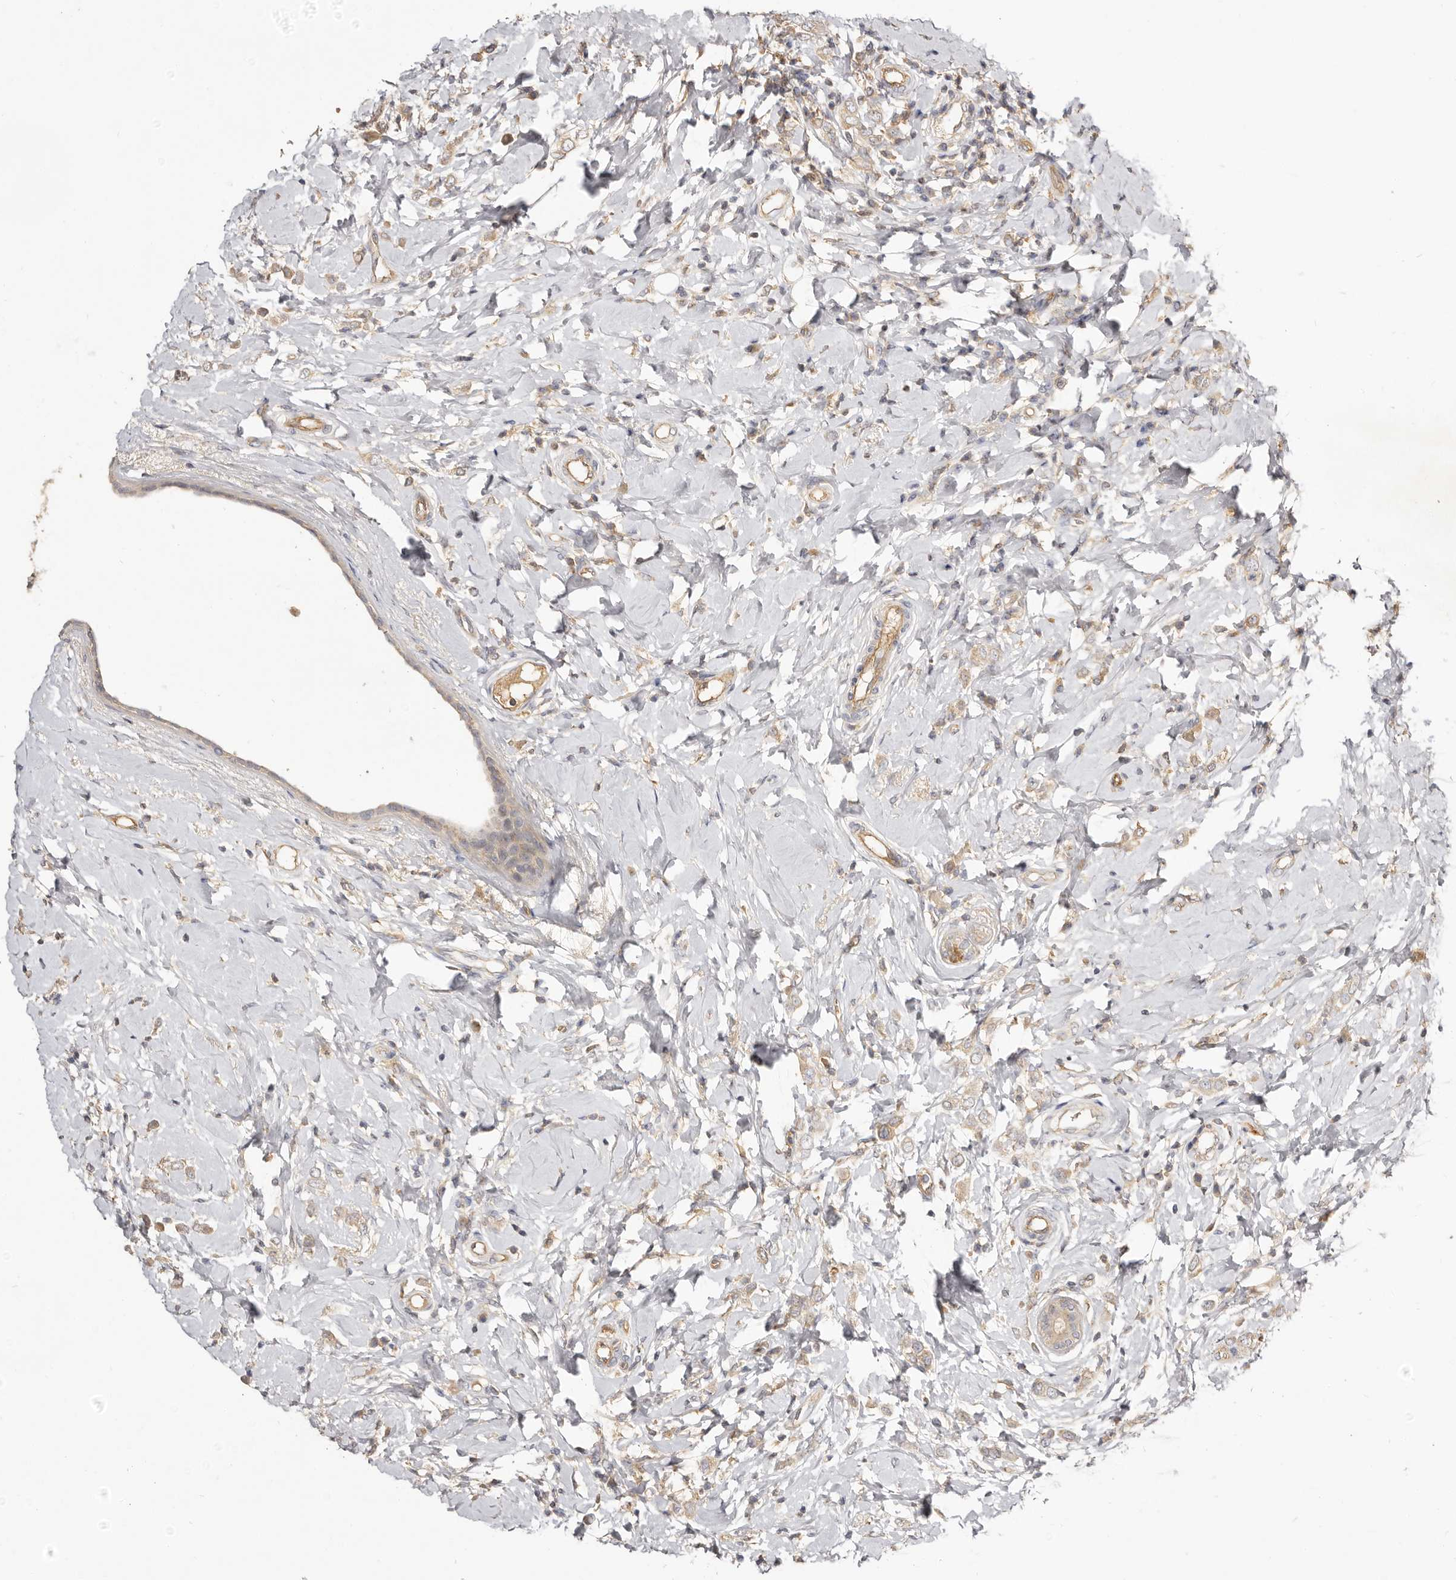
{"staining": {"intensity": "weak", "quantity": "<25%", "location": "cytoplasmic/membranous"}, "tissue": "breast cancer", "cell_type": "Tumor cells", "image_type": "cancer", "snomed": [{"axis": "morphology", "description": "Lobular carcinoma"}, {"axis": "topography", "description": "Breast"}], "caption": "Tumor cells are negative for brown protein staining in breast lobular carcinoma.", "gene": "ADAMTS9", "patient": {"sex": "female", "age": 47}}